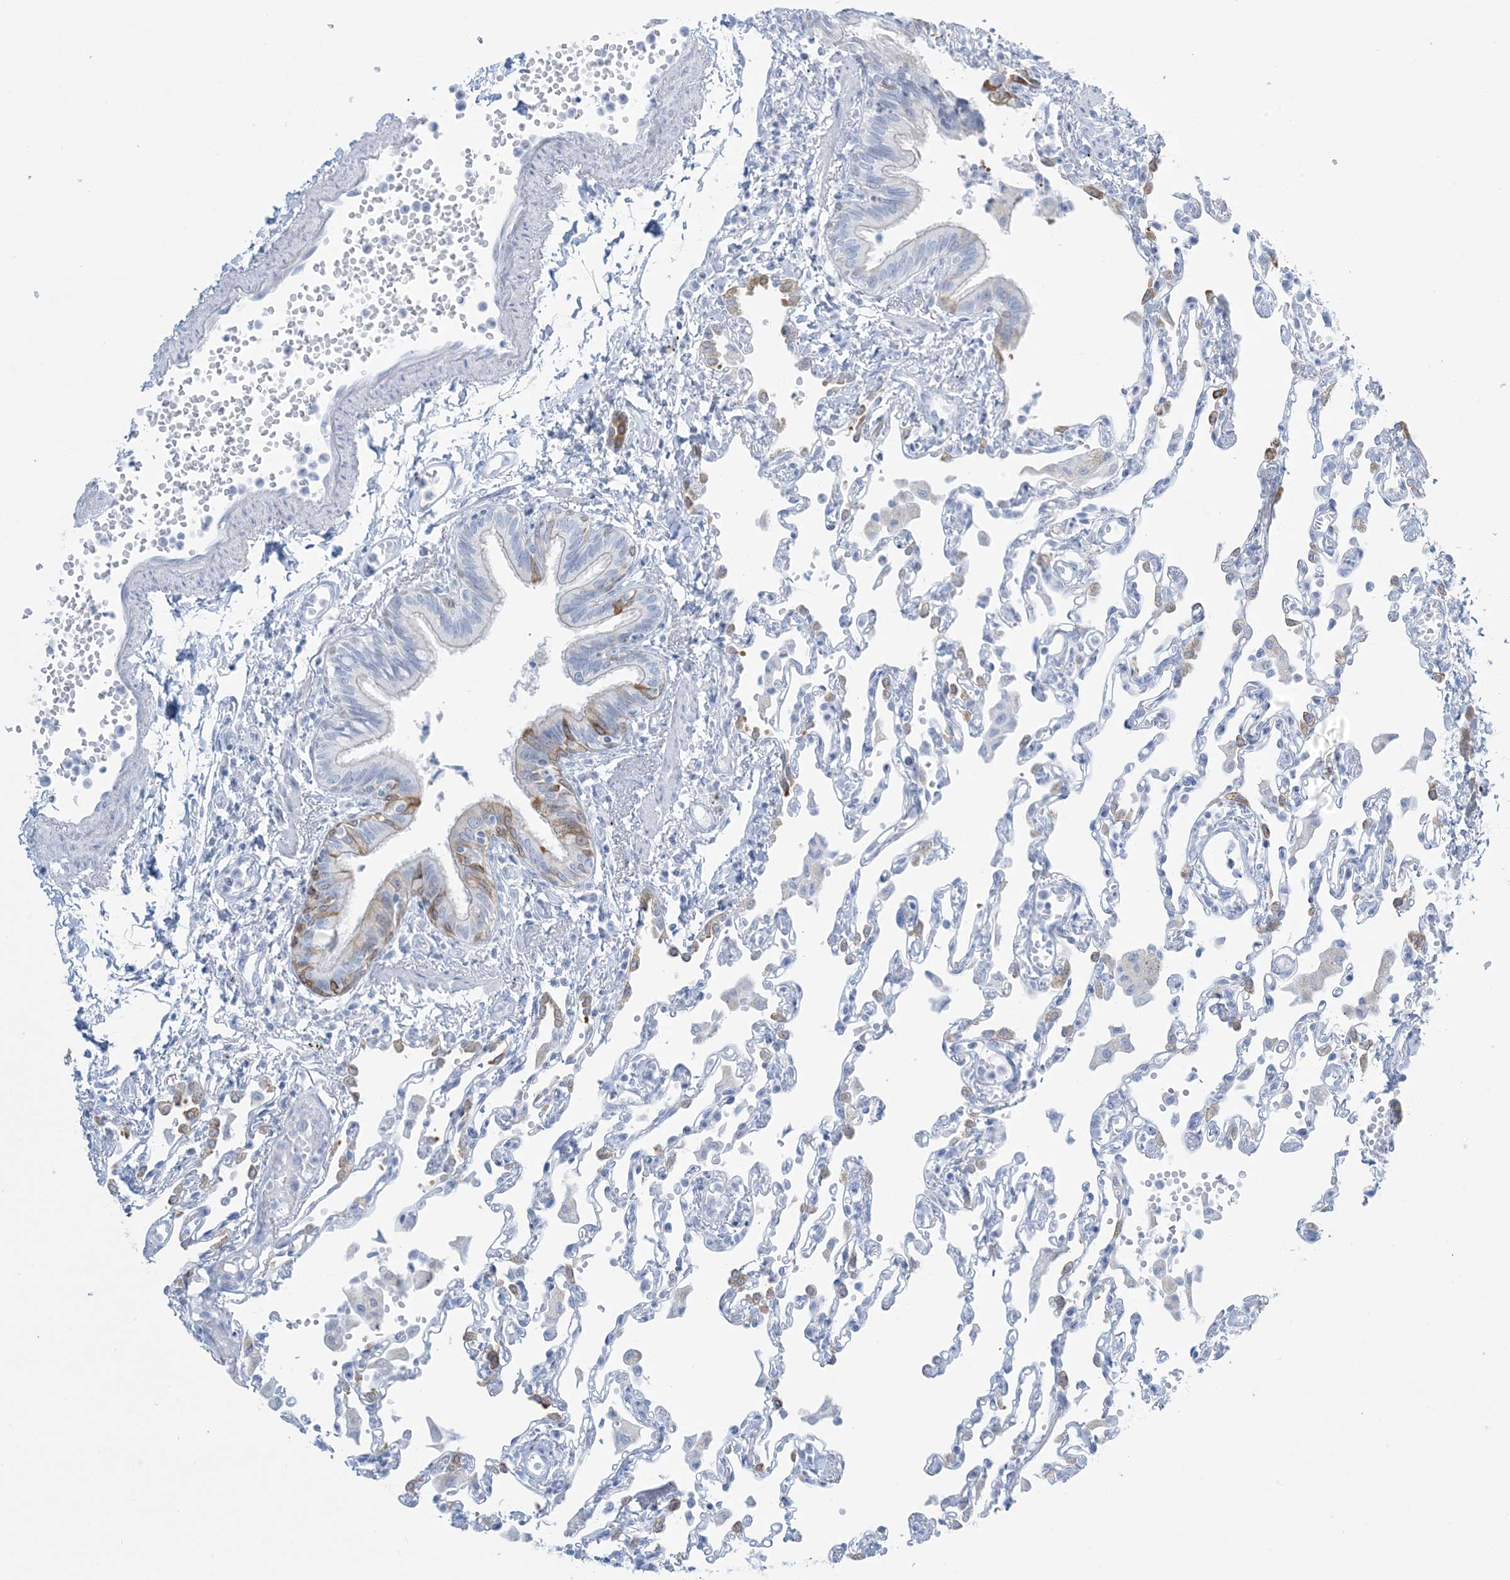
{"staining": {"intensity": "moderate", "quantity": "<25%", "location": "cytoplasmic/membranous"}, "tissue": "lung", "cell_type": "Alveolar cells", "image_type": "normal", "snomed": [{"axis": "morphology", "description": "Normal tissue, NOS"}, {"axis": "topography", "description": "Bronchus"}, {"axis": "topography", "description": "Lung"}], "caption": "Immunohistochemistry (IHC) (DAB) staining of normal lung reveals moderate cytoplasmic/membranous protein positivity in about <25% of alveolar cells. (Stains: DAB (3,3'-diaminobenzidine) in brown, nuclei in blue, Microscopy: brightfield microscopy at high magnification).", "gene": "AGXT", "patient": {"sex": "female", "age": 49}}